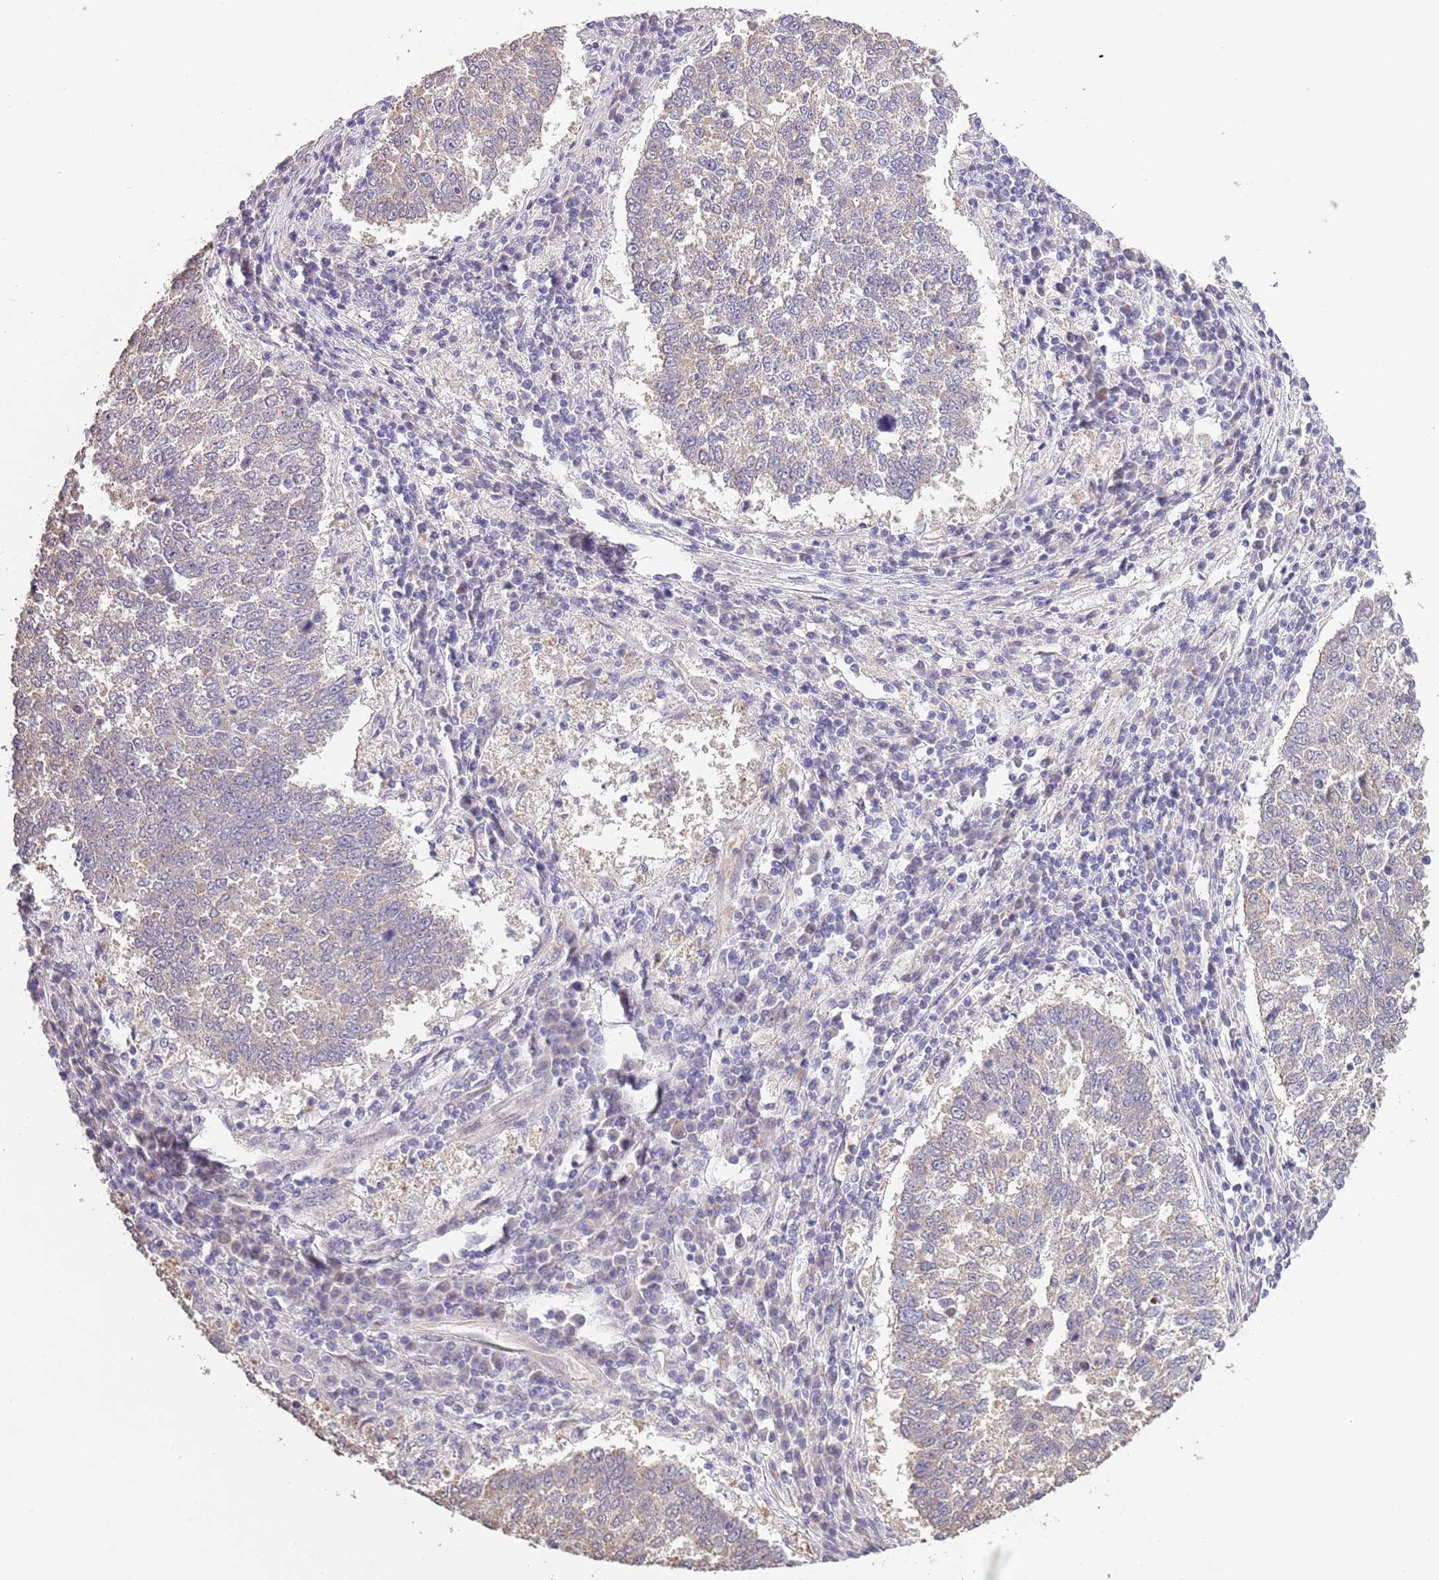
{"staining": {"intensity": "weak", "quantity": "<25%", "location": "cytoplasmic/membranous"}, "tissue": "lung cancer", "cell_type": "Tumor cells", "image_type": "cancer", "snomed": [{"axis": "morphology", "description": "Squamous cell carcinoma, NOS"}, {"axis": "topography", "description": "Lung"}], "caption": "Protein analysis of squamous cell carcinoma (lung) shows no significant staining in tumor cells.", "gene": "LIPJ", "patient": {"sex": "male", "age": 73}}